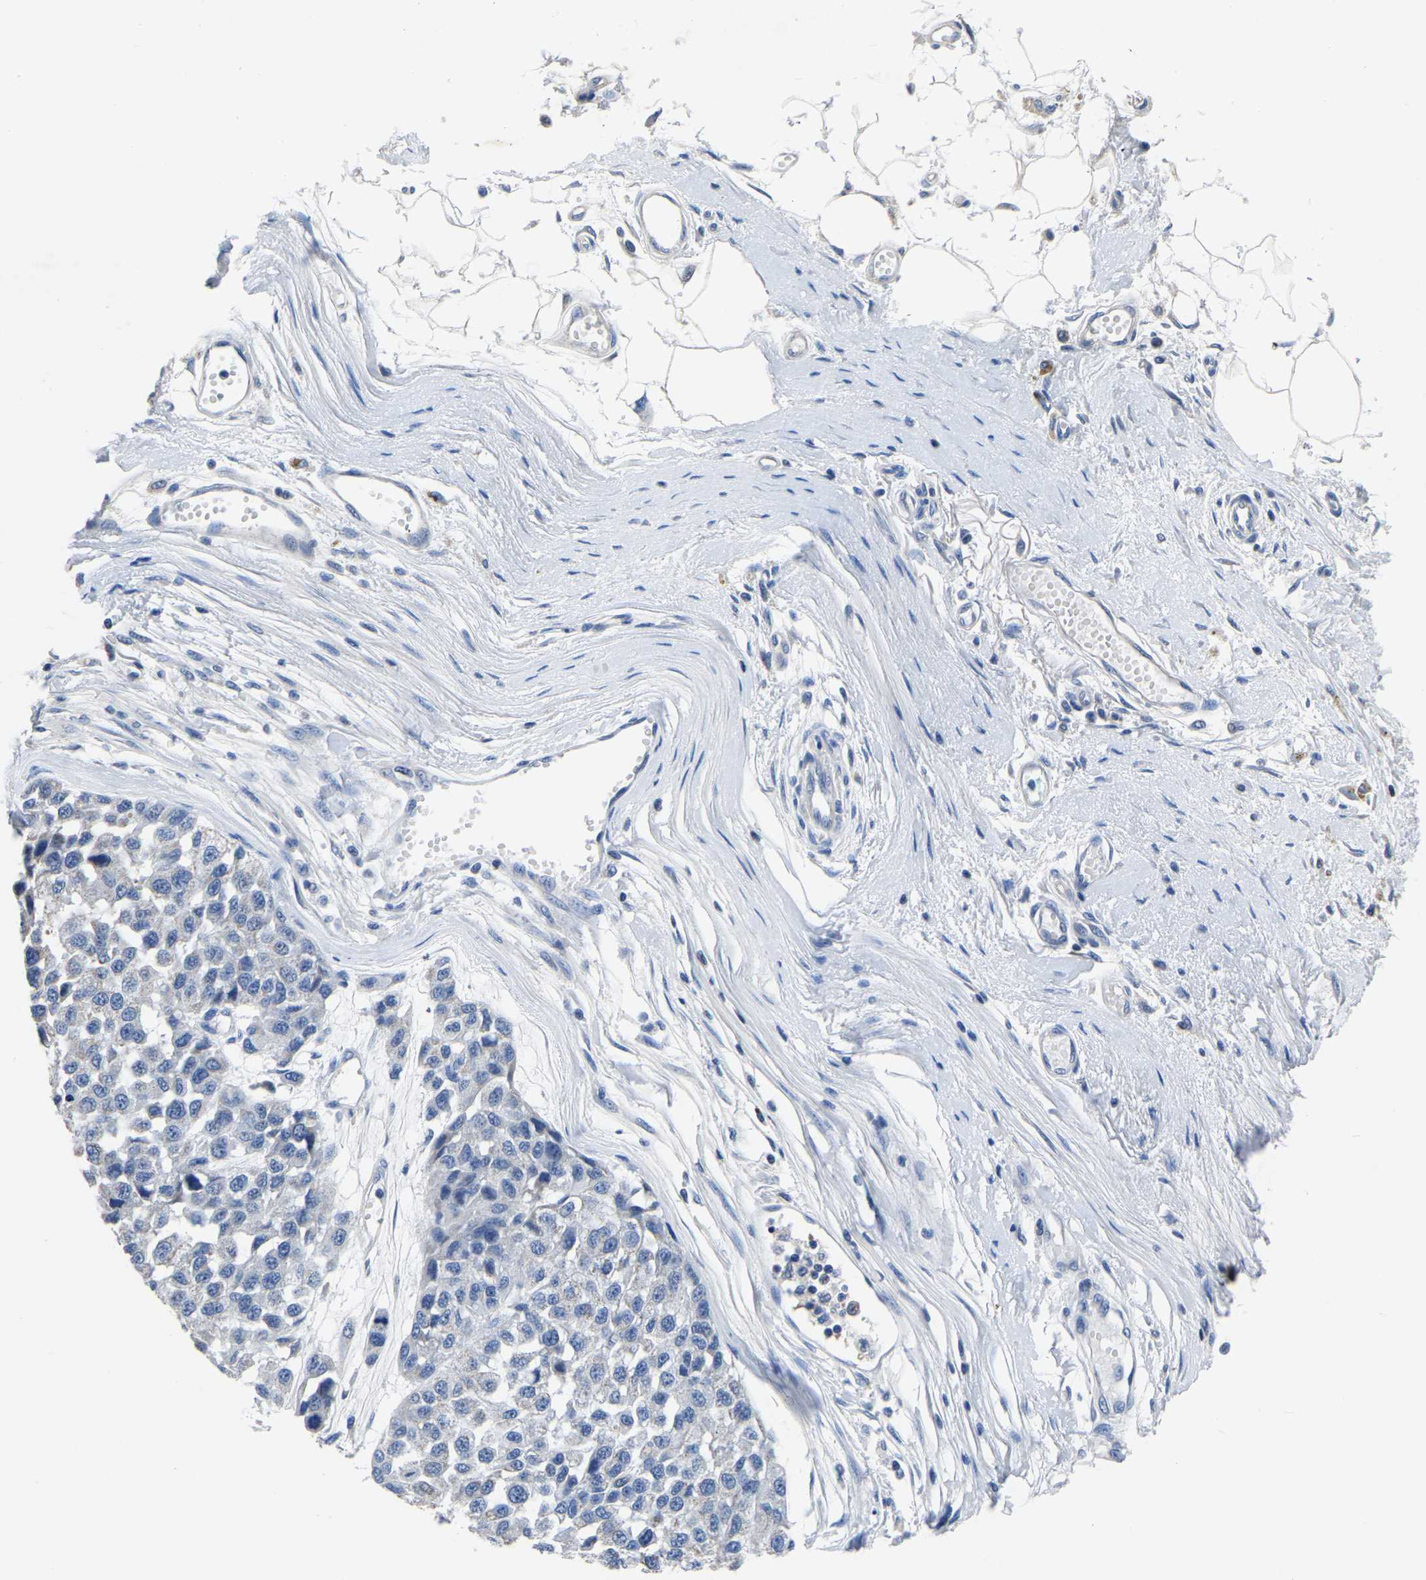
{"staining": {"intensity": "weak", "quantity": "<25%", "location": "cytoplasmic/membranous"}, "tissue": "melanoma", "cell_type": "Tumor cells", "image_type": "cancer", "snomed": [{"axis": "morphology", "description": "Malignant melanoma, NOS"}, {"axis": "topography", "description": "Skin"}], "caption": "Melanoma was stained to show a protein in brown. There is no significant expression in tumor cells.", "gene": "FGD5", "patient": {"sex": "male", "age": 62}}